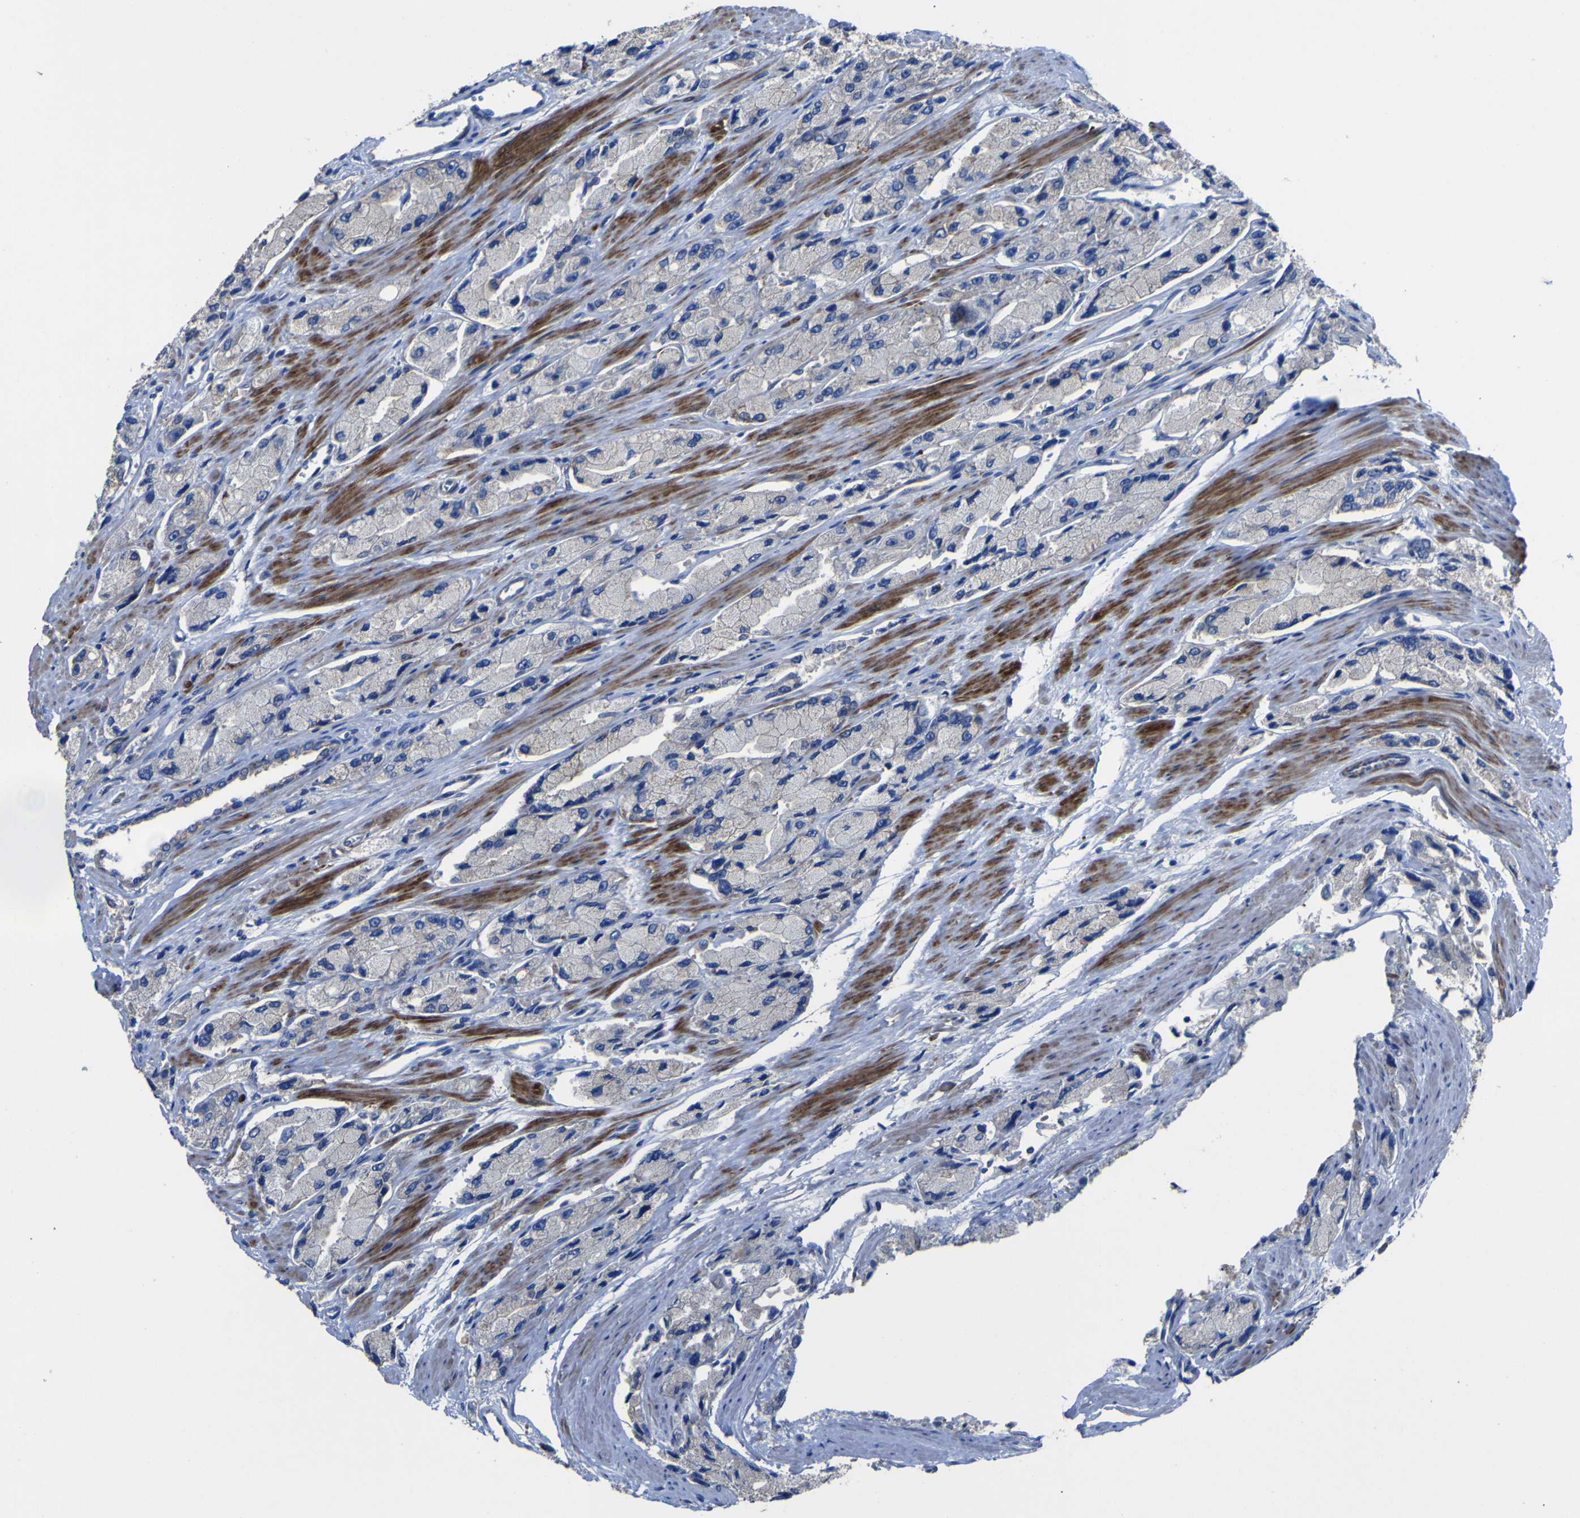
{"staining": {"intensity": "weak", "quantity": "<25%", "location": "cytoplasmic/membranous"}, "tissue": "prostate cancer", "cell_type": "Tumor cells", "image_type": "cancer", "snomed": [{"axis": "morphology", "description": "Adenocarcinoma, High grade"}, {"axis": "topography", "description": "Prostate"}], "caption": "Tumor cells are negative for protein expression in human high-grade adenocarcinoma (prostate).", "gene": "AGO4", "patient": {"sex": "male", "age": 58}}